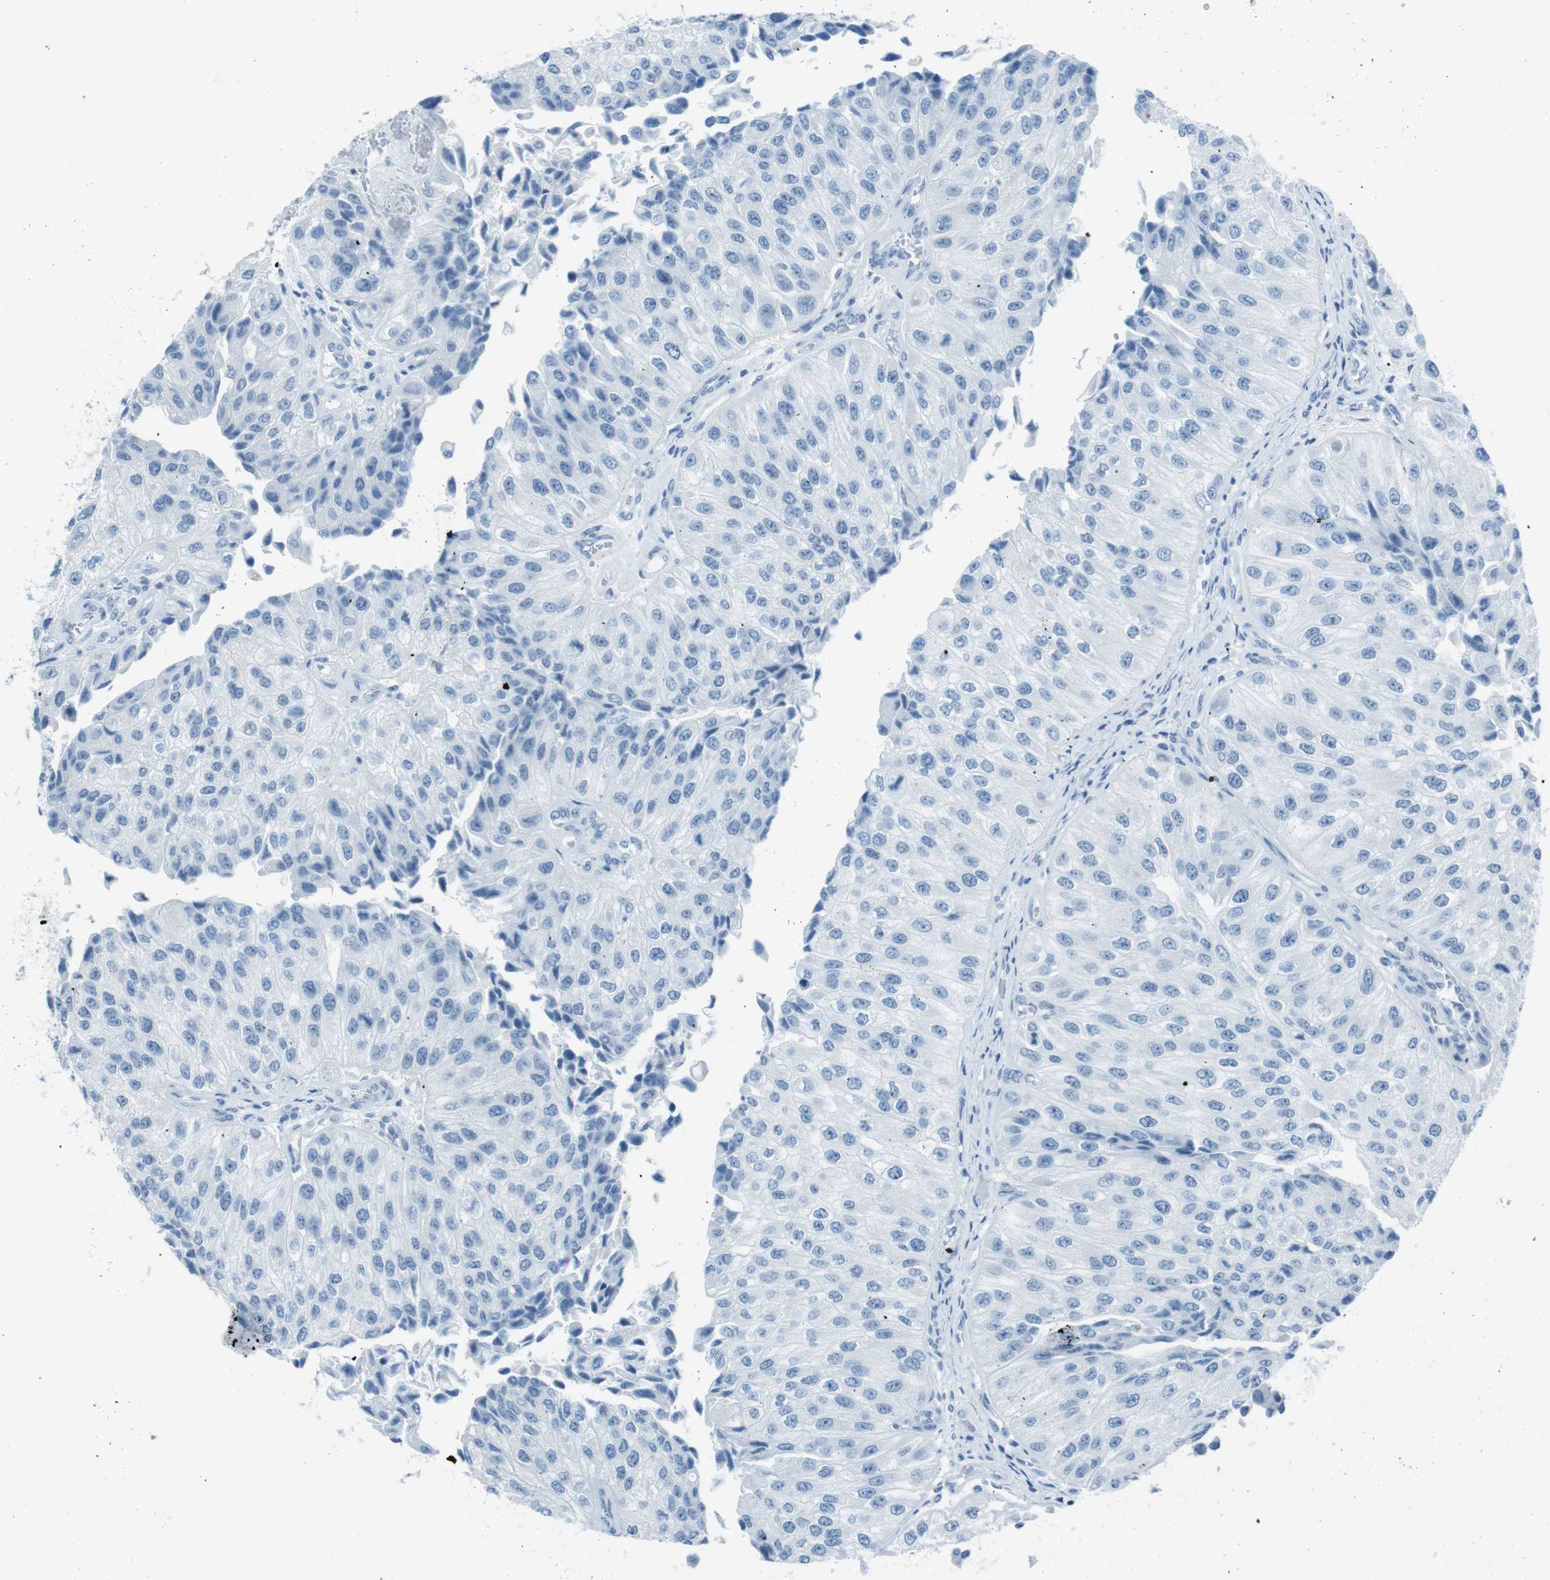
{"staining": {"intensity": "negative", "quantity": "none", "location": "none"}, "tissue": "urothelial cancer", "cell_type": "Tumor cells", "image_type": "cancer", "snomed": [{"axis": "morphology", "description": "Urothelial carcinoma, High grade"}, {"axis": "topography", "description": "Kidney"}, {"axis": "topography", "description": "Urinary bladder"}], "caption": "Urothelial cancer was stained to show a protein in brown. There is no significant staining in tumor cells.", "gene": "TMEM207", "patient": {"sex": "male", "age": 77}}